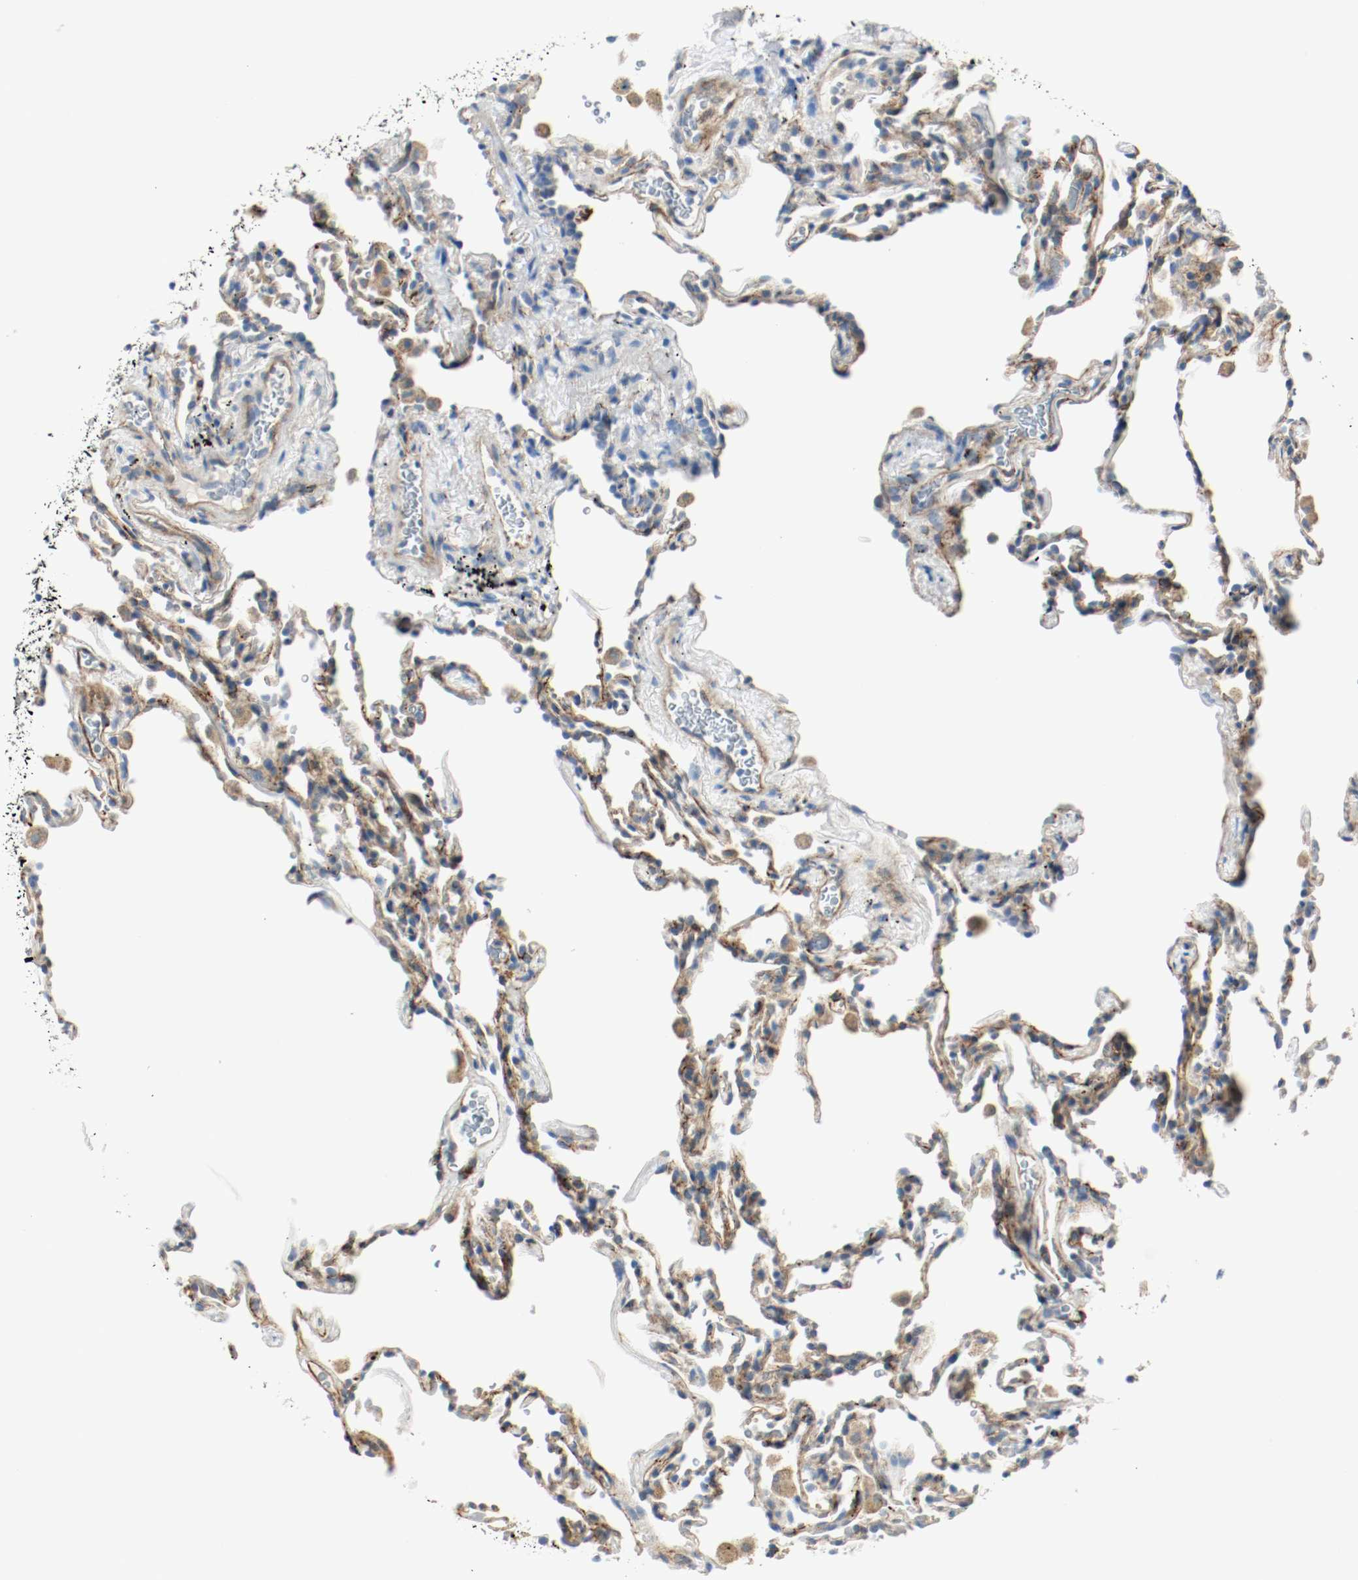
{"staining": {"intensity": "moderate", "quantity": "25%-75%", "location": "cytoplasmic/membranous"}, "tissue": "lung", "cell_type": "Alveolar cells", "image_type": "normal", "snomed": [{"axis": "morphology", "description": "Normal tissue, NOS"}, {"axis": "morphology", "description": "Soft tissue tumor metastatic"}, {"axis": "topography", "description": "Lung"}], "caption": "The photomicrograph displays immunohistochemical staining of benign lung. There is moderate cytoplasmic/membranous positivity is appreciated in approximately 25%-75% of alveolar cells. (IHC, brightfield microscopy, high magnification).", "gene": "LAMB1", "patient": {"sex": "male", "age": 59}}